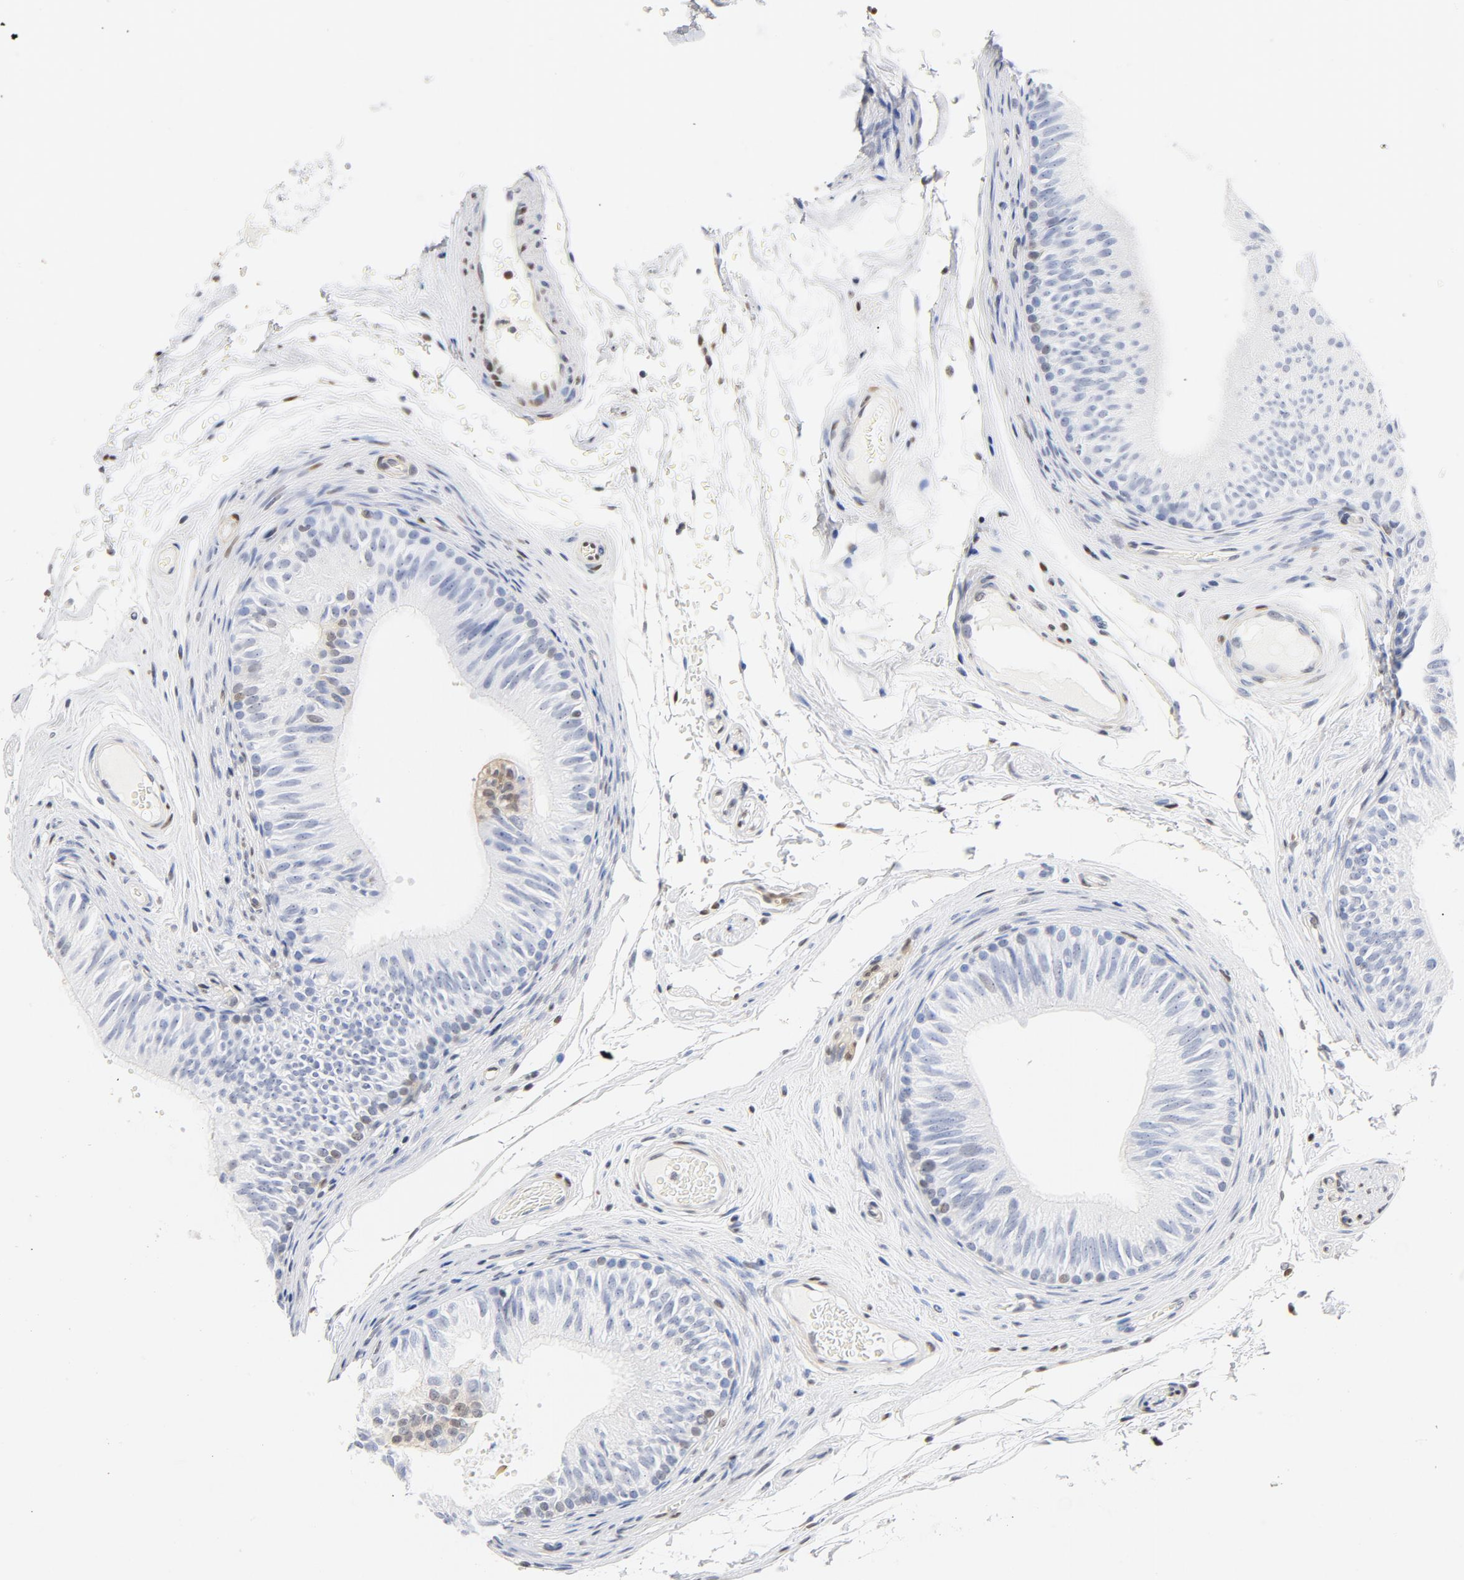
{"staining": {"intensity": "weak", "quantity": "<25%", "location": "cytoplasmic/membranous"}, "tissue": "epididymis", "cell_type": "Glandular cells", "image_type": "normal", "snomed": [{"axis": "morphology", "description": "Normal tissue, NOS"}, {"axis": "topography", "description": "Testis"}, {"axis": "topography", "description": "Epididymis"}], "caption": "The photomicrograph reveals no staining of glandular cells in benign epididymis.", "gene": "CDKN1B", "patient": {"sex": "male", "age": 36}}